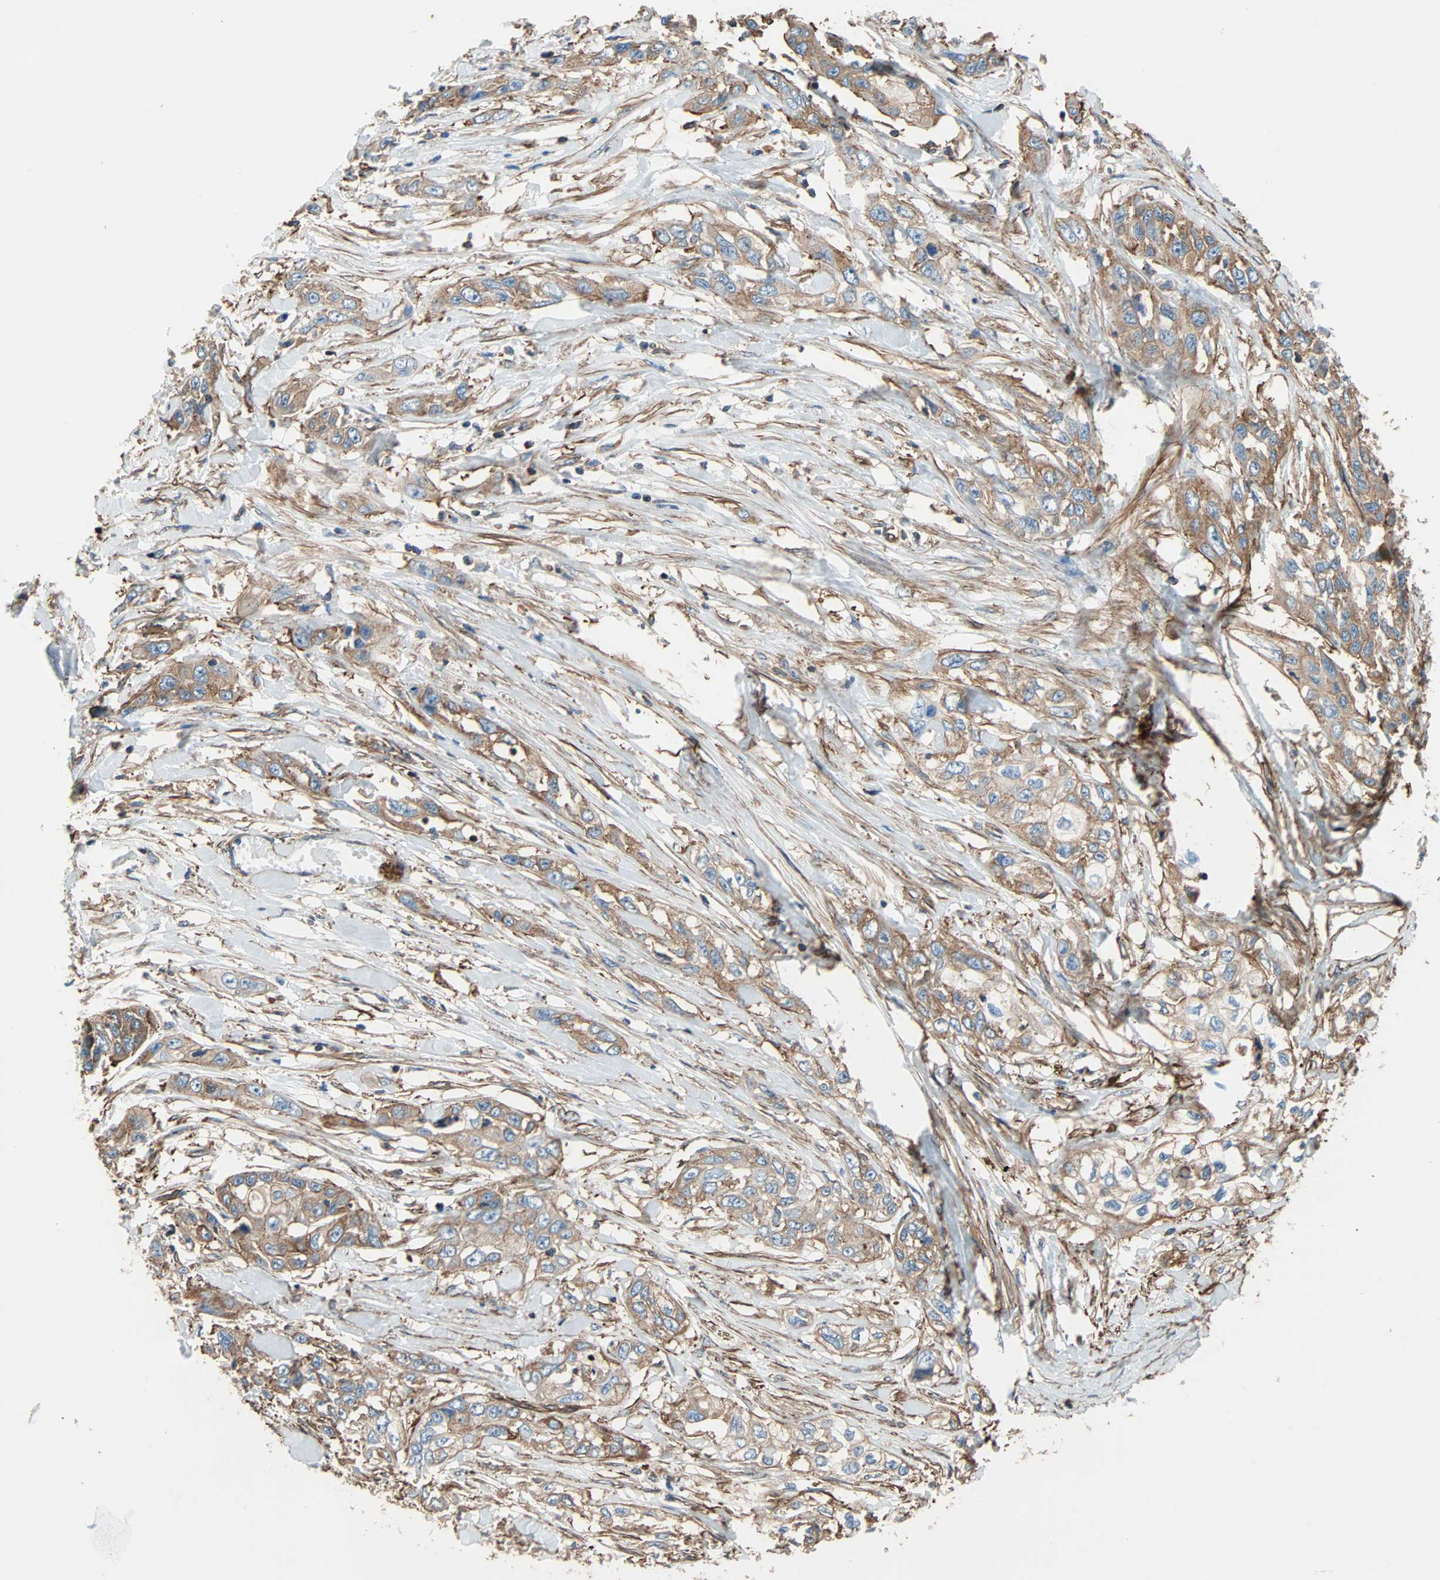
{"staining": {"intensity": "weak", "quantity": ">75%", "location": "cytoplasmic/membranous"}, "tissue": "pancreatic cancer", "cell_type": "Tumor cells", "image_type": "cancer", "snomed": [{"axis": "morphology", "description": "Adenocarcinoma, NOS"}, {"axis": "topography", "description": "Pancreas"}], "caption": "Protein analysis of pancreatic cancer tissue demonstrates weak cytoplasmic/membranous positivity in about >75% of tumor cells.", "gene": "GALNT10", "patient": {"sex": "female", "age": 70}}